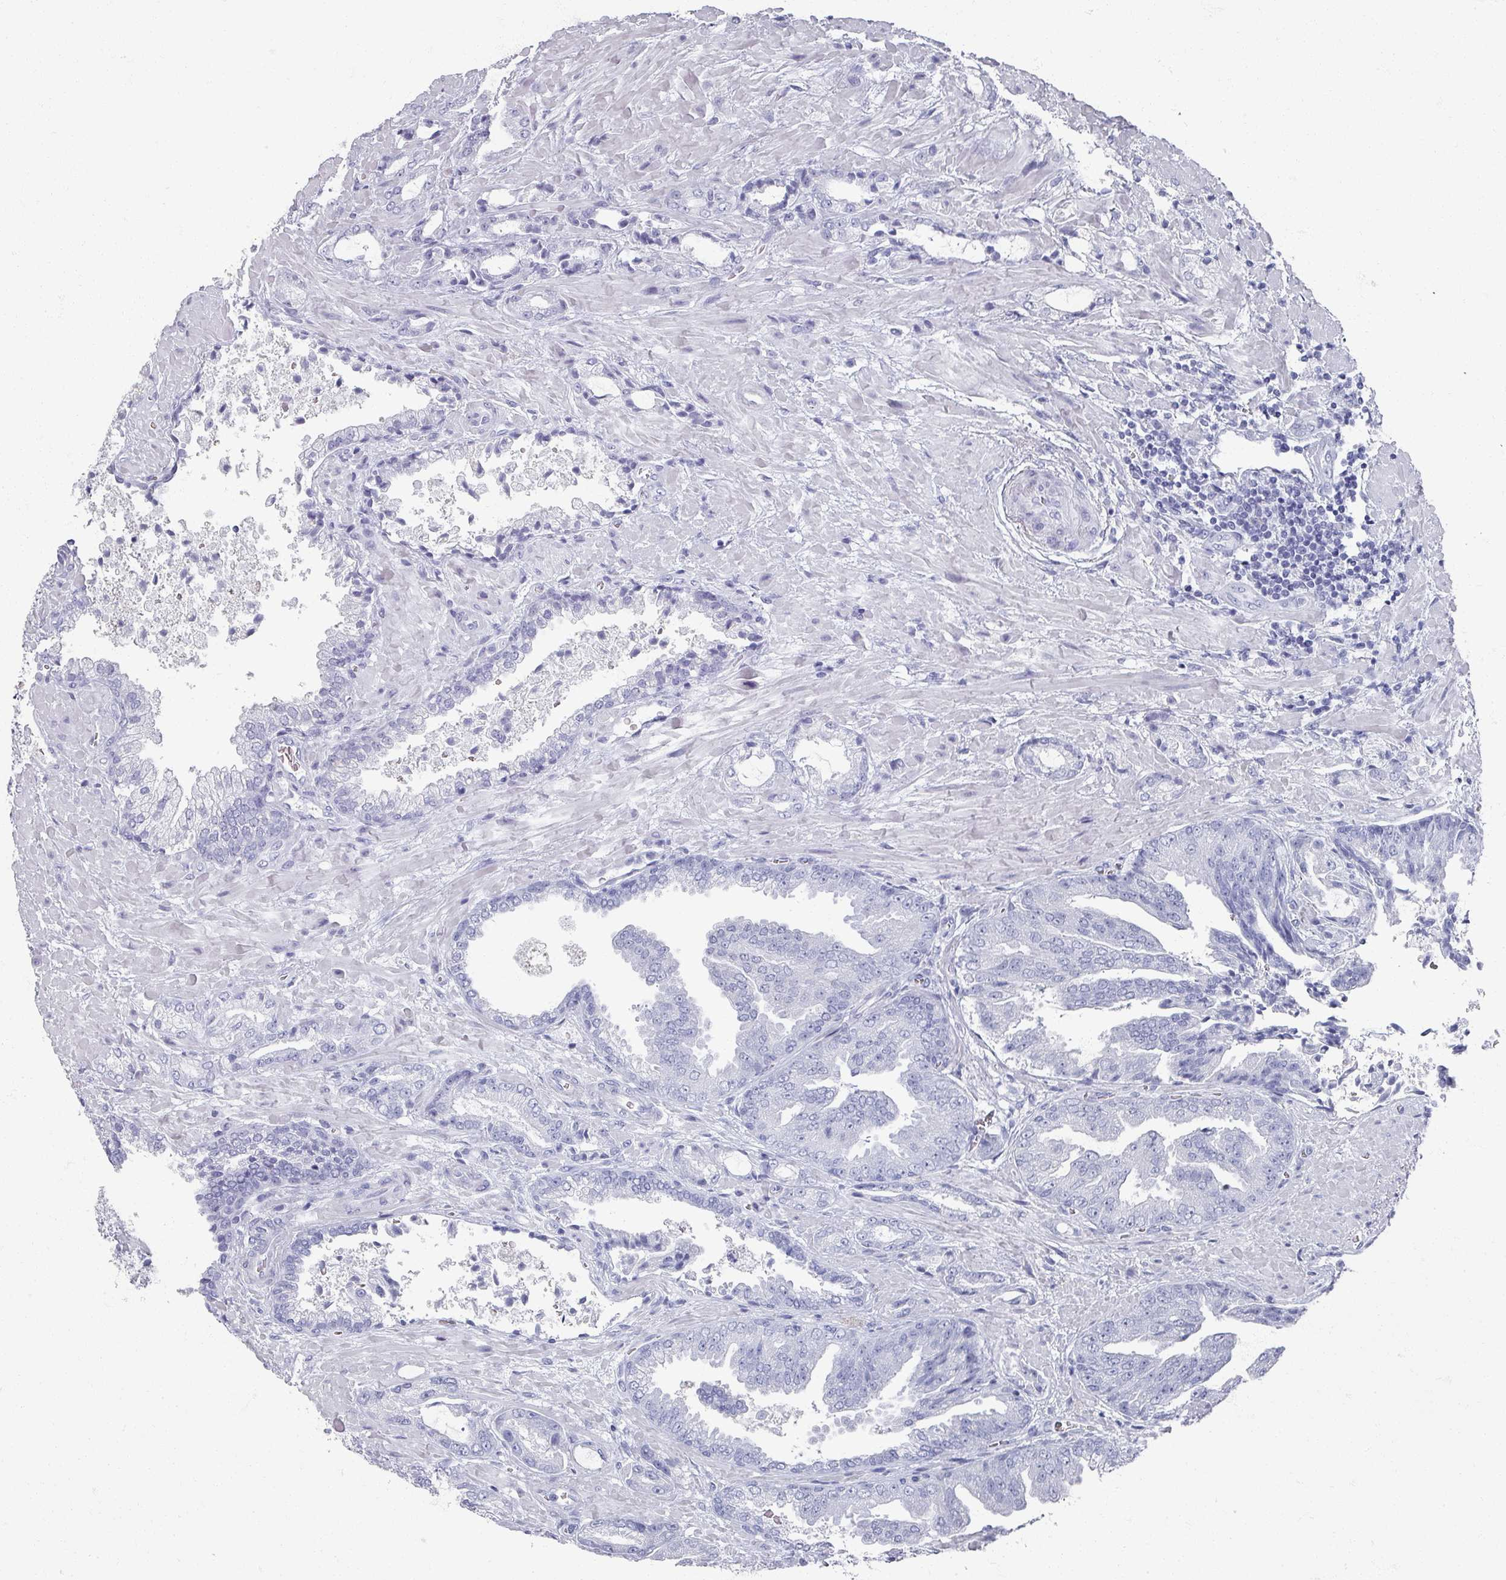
{"staining": {"intensity": "negative", "quantity": "none", "location": "none"}, "tissue": "prostate cancer", "cell_type": "Tumor cells", "image_type": "cancer", "snomed": [{"axis": "morphology", "description": "Adenocarcinoma, High grade"}, {"axis": "topography", "description": "Prostate"}], "caption": "The micrograph displays no significant expression in tumor cells of prostate cancer.", "gene": "OMG", "patient": {"sex": "male", "age": 68}}